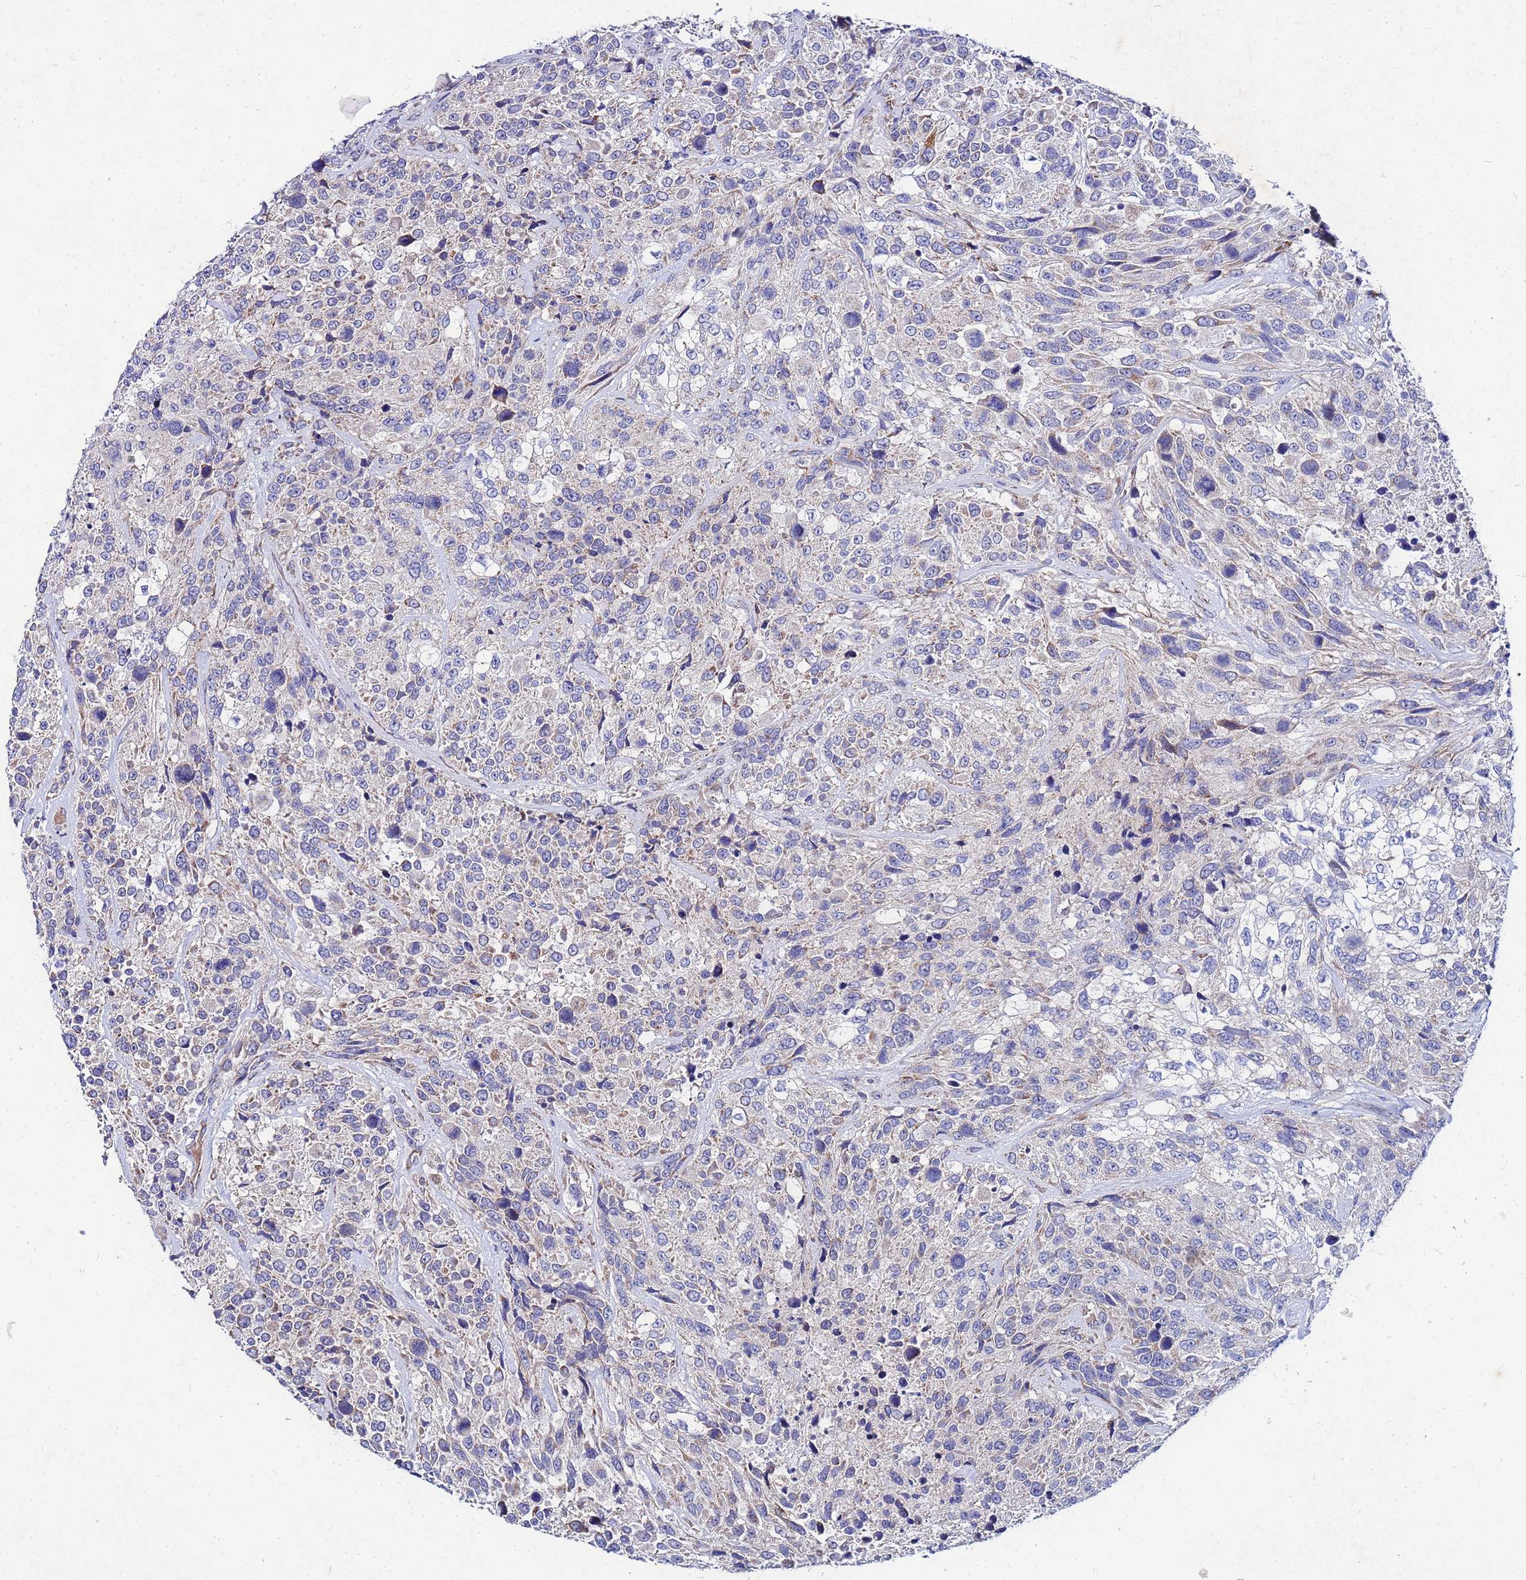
{"staining": {"intensity": "moderate", "quantity": "<25%", "location": "cytoplasmic/membranous"}, "tissue": "urothelial cancer", "cell_type": "Tumor cells", "image_type": "cancer", "snomed": [{"axis": "morphology", "description": "Urothelial carcinoma, High grade"}, {"axis": "topography", "description": "Urinary bladder"}], "caption": "This histopathology image demonstrates urothelial cancer stained with immunohistochemistry to label a protein in brown. The cytoplasmic/membranous of tumor cells show moderate positivity for the protein. Nuclei are counter-stained blue.", "gene": "FAHD2A", "patient": {"sex": "female", "age": 70}}